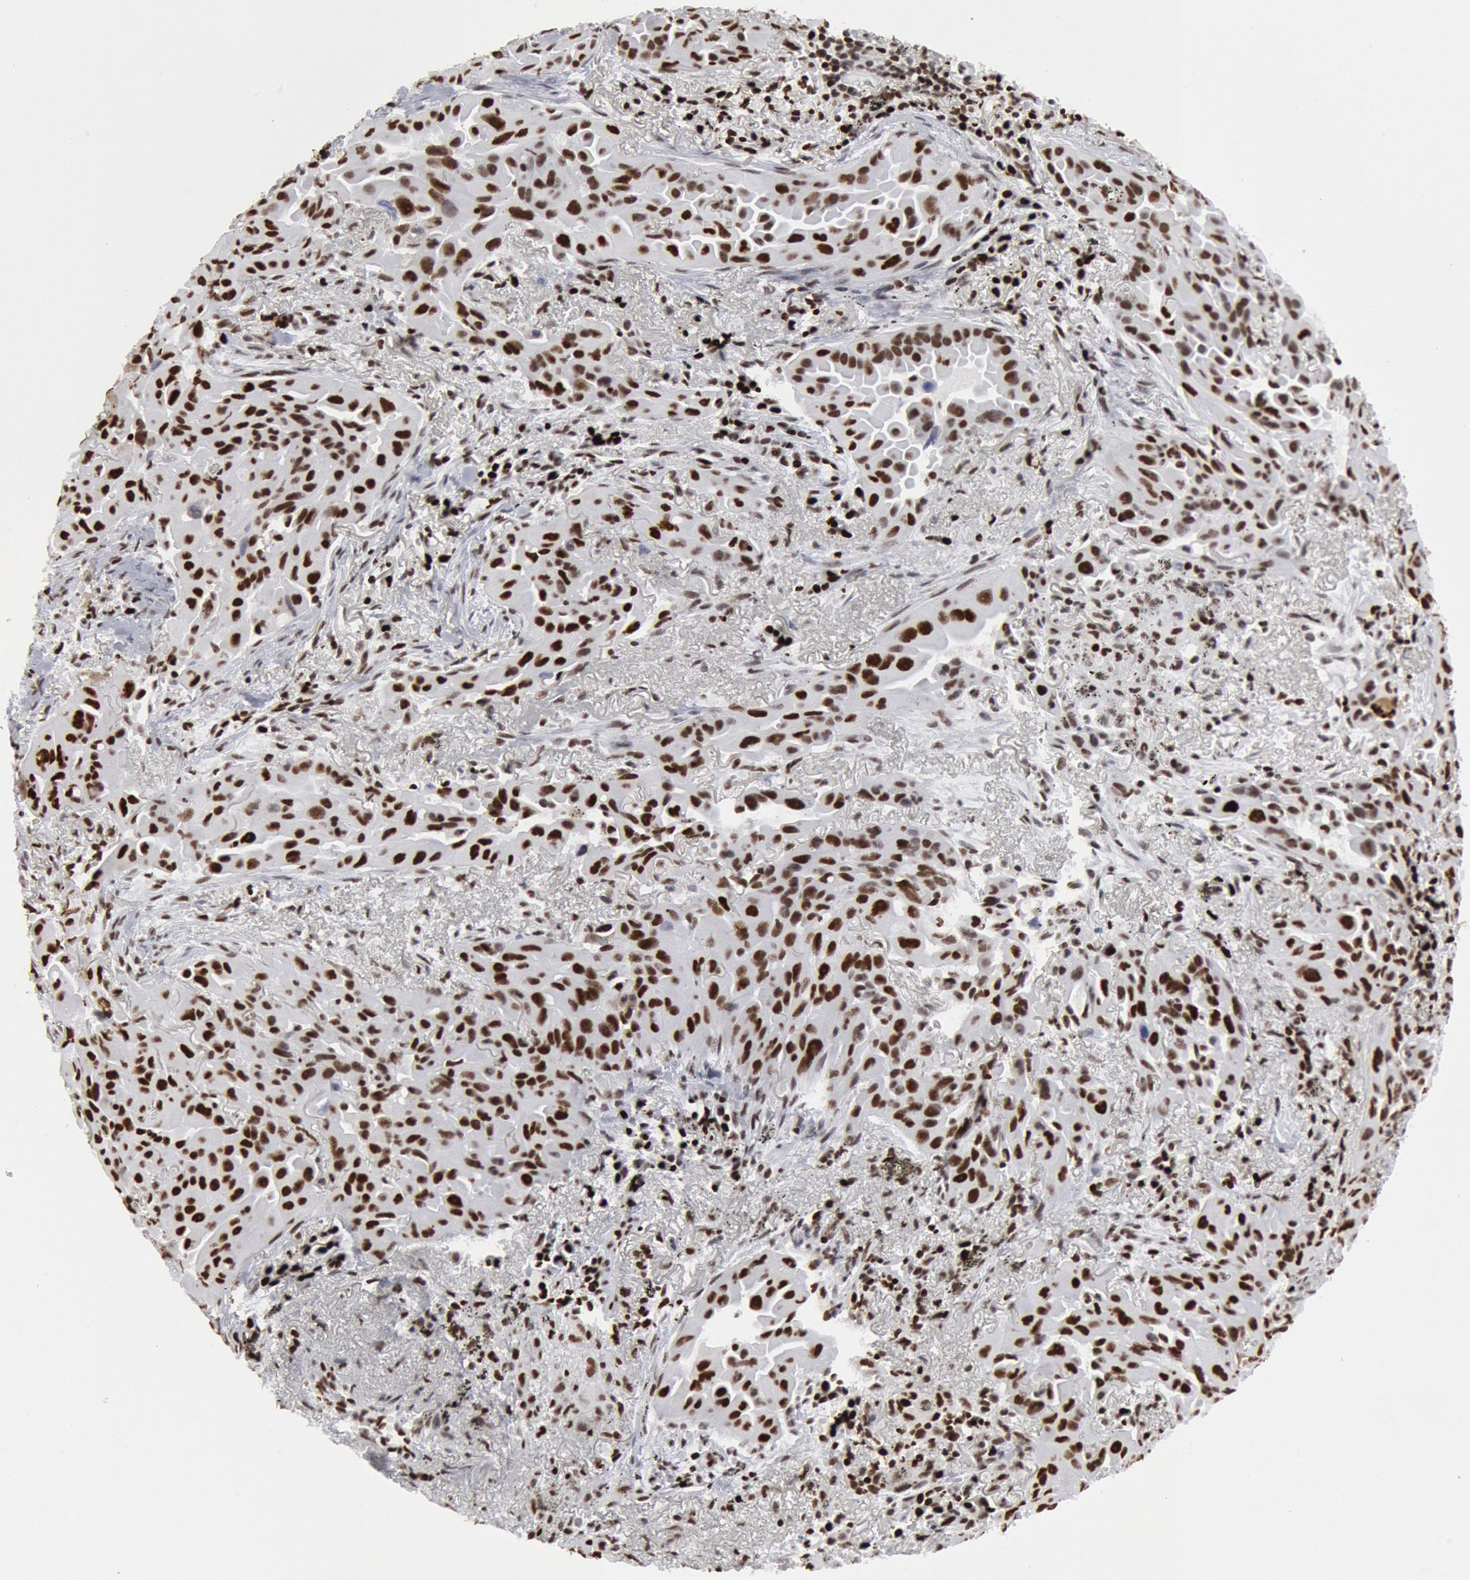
{"staining": {"intensity": "strong", "quantity": ">75%", "location": "nuclear"}, "tissue": "lung cancer", "cell_type": "Tumor cells", "image_type": "cancer", "snomed": [{"axis": "morphology", "description": "Adenocarcinoma, NOS"}, {"axis": "topography", "description": "Lung"}], "caption": "High-magnification brightfield microscopy of lung cancer stained with DAB (brown) and counterstained with hematoxylin (blue). tumor cells exhibit strong nuclear positivity is identified in approximately>75% of cells.", "gene": "SUB1", "patient": {"sex": "male", "age": 68}}